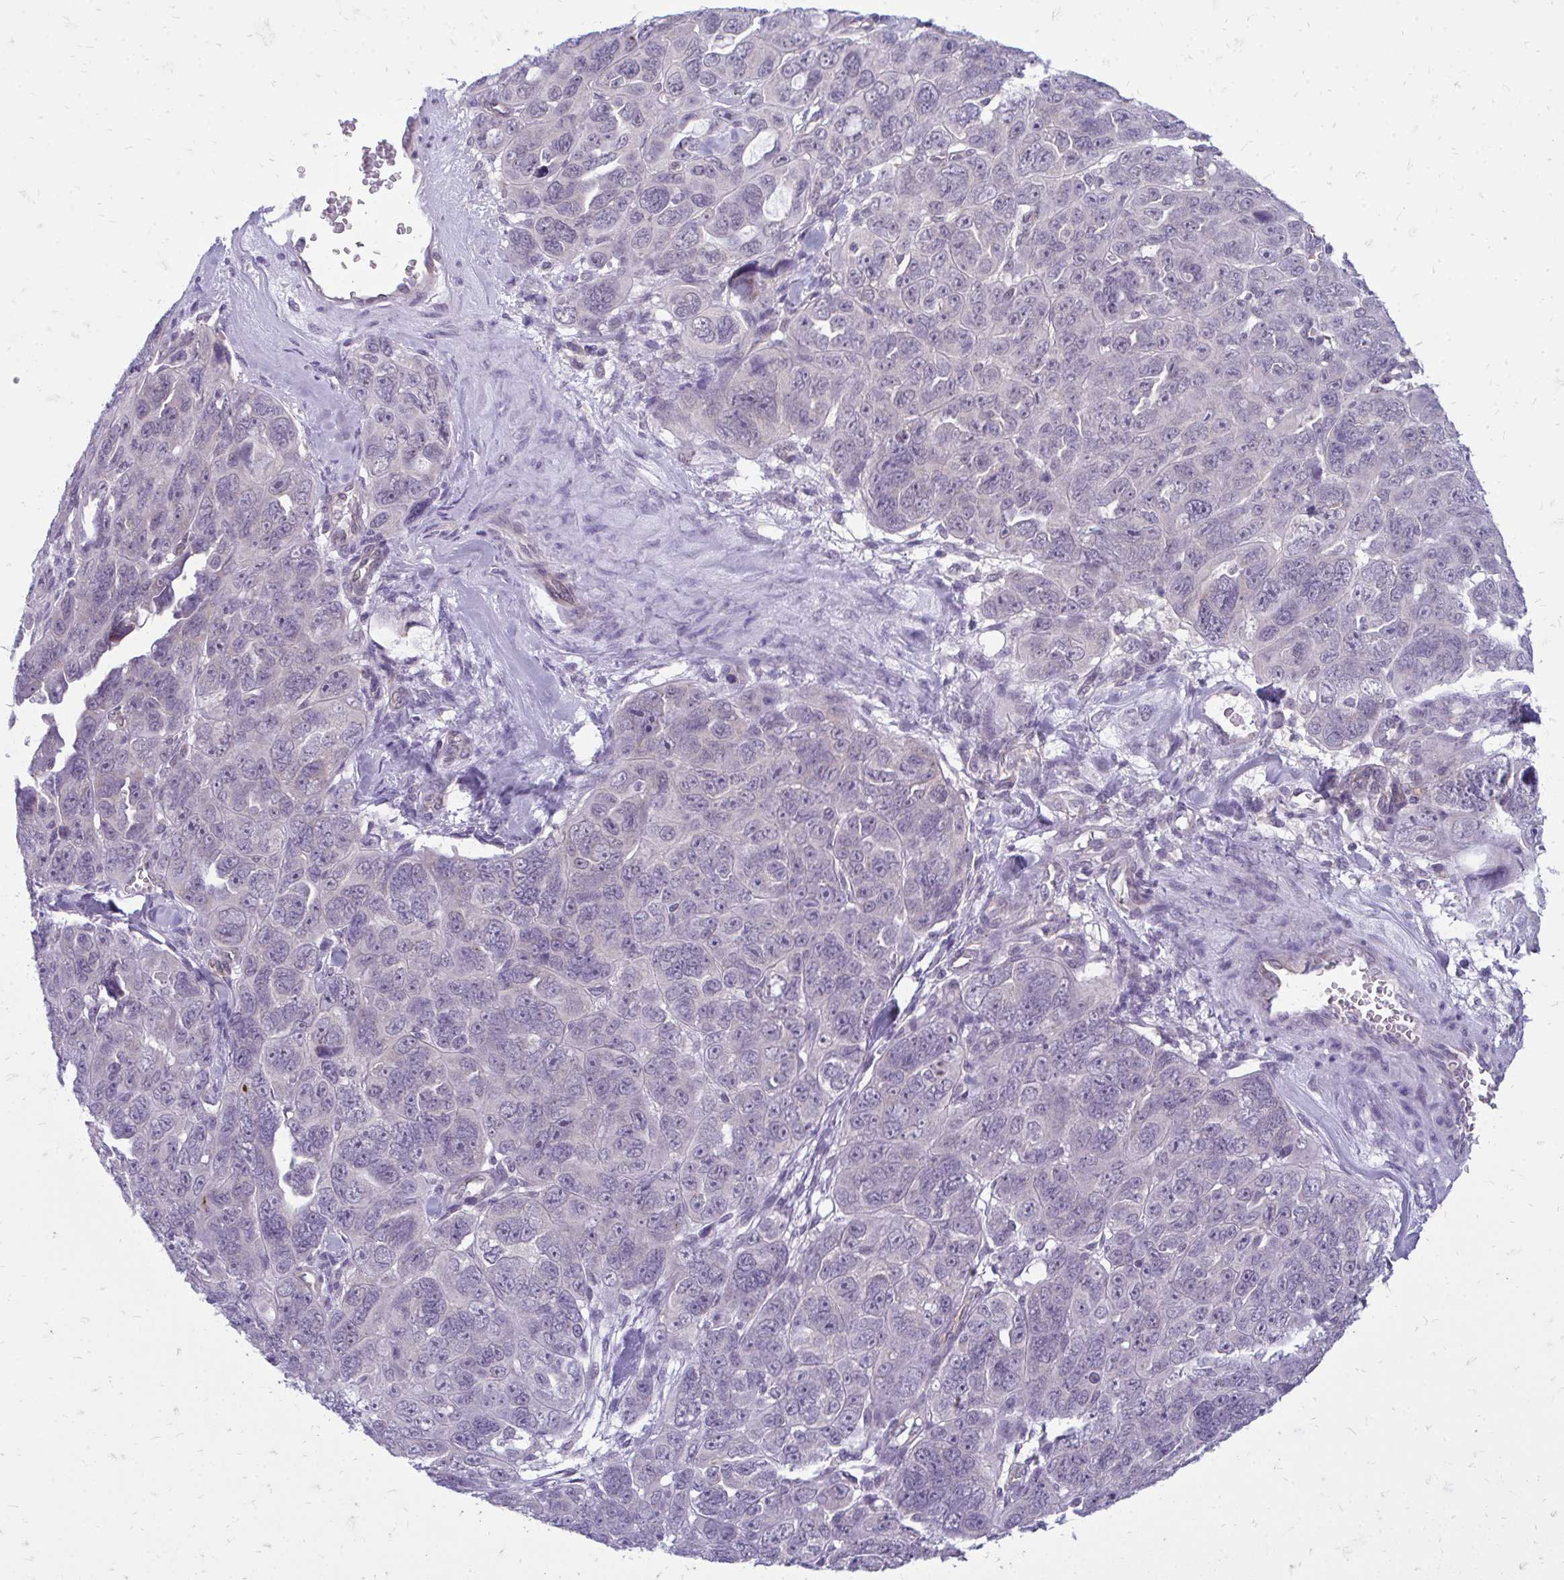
{"staining": {"intensity": "negative", "quantity": "none", "location": "none"}, "tissue": "ovarian cancer", "cell_type": "Tumor cells", "image_type": "cancer", "snomed": [{"axis": "morphology", "description": "Cystadenocarcinoma, serous, NOS"}, {"axis": "topography", "description": "Ovary"}], "caption": "Protein analysis of serous cystadenocarcinoma (ovarian) exhibits no significant positivity in tumor cells. Nuclei are stained in blue.", "gene": "ACSL5", "patient": {"sex": "female", "age": 63}}